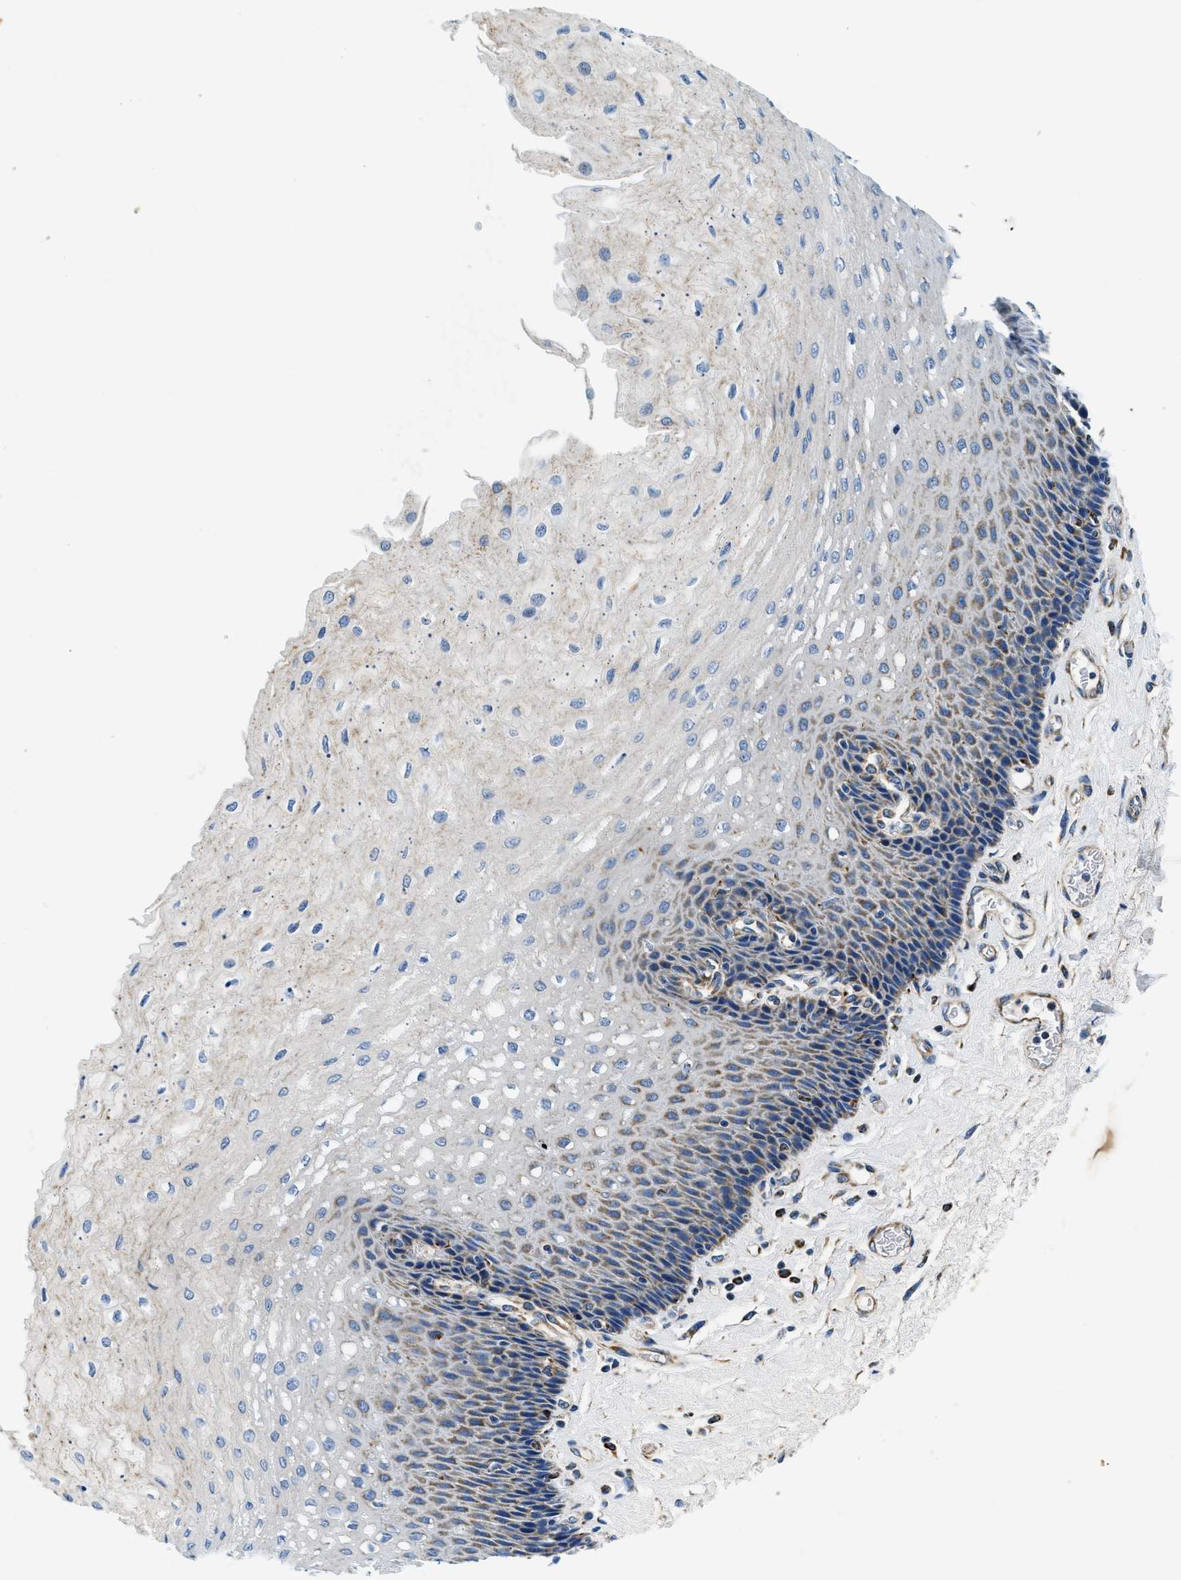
{"staining": {"intensity": "moderate", "quantity": "<25%", "location": "cytoplasmic/membranous"}, "tissue": "esophagus", "cell_type": "Squamous epithelial cells", "image_type": "normal", "snomed": [{"axis": "morphology", "description": "Normal tissue, NOS"}, {"axis": "topography", "description": "Esophagus"}], "caption": "The photomicrograph exhibits staining of benign esophagus, revealing moderate cytoplasmic/membranous protein staining (brown color) within squamous epithelial cells.", "gene": "SAMD4B", "patient": {"sex": "female", "age": 72}}